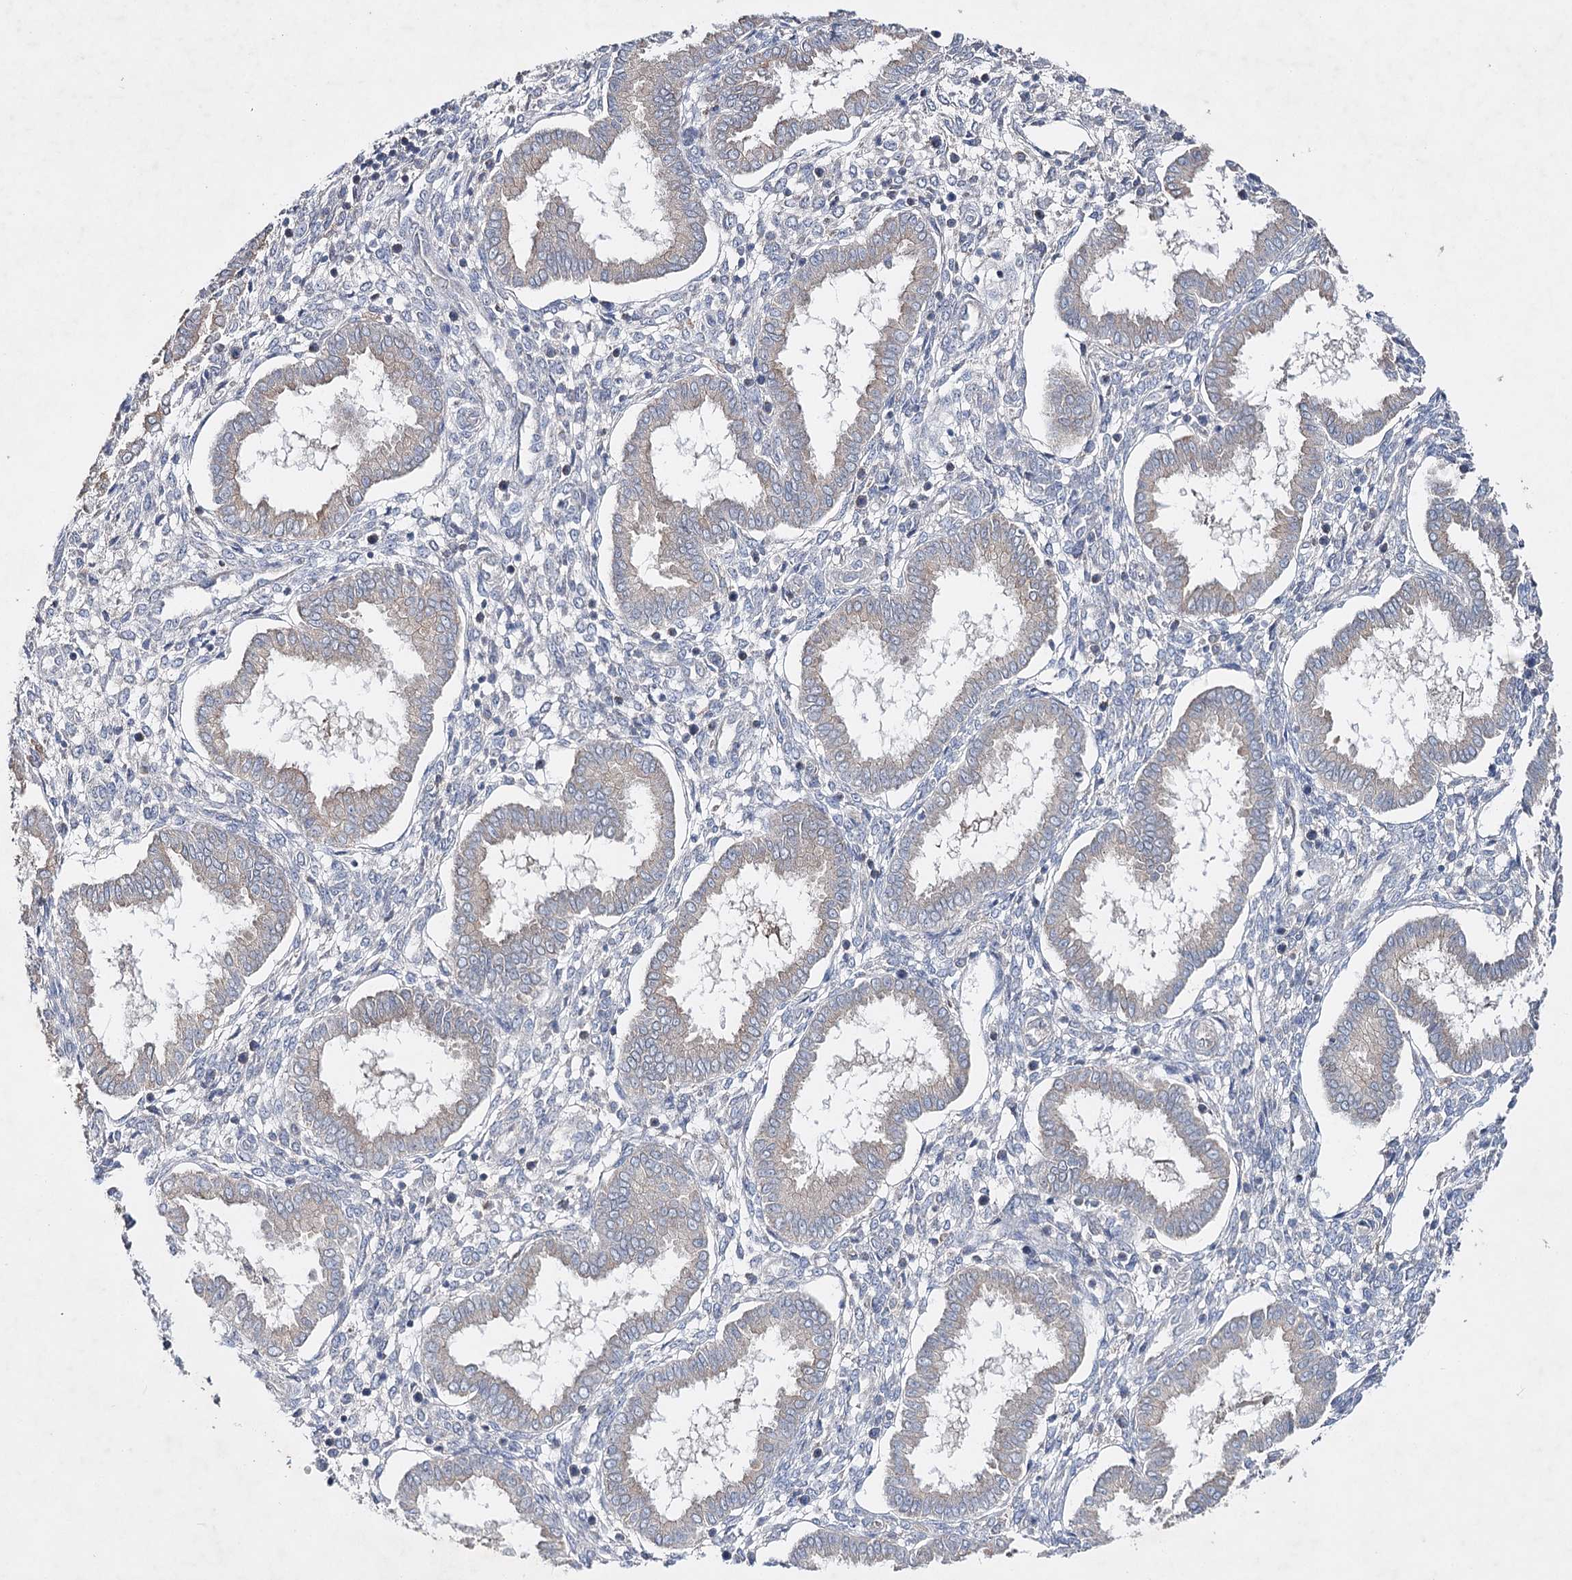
{"staining": {"intensity": "negative", "quantity": "none", "location": "none"}, "tissue": "endometrium", "cell_type": "Cells in endometrial stroma", "image_type": "normal", "snomed": [{"axis": "morphology", "description": "Normal tissue, NOS"}, {"axis": "topography", "description": "Endometrium"}], "caption": "IHC of normal endometrium displays no staining in cells in endometrial stroma. (Brightfield microscopy of DAB (3,3'-diaminobenzidine) immunohistochemistry at high magnification).", "gene": "IL1RAP", "patient": {"sex": "female", "age": 24}}